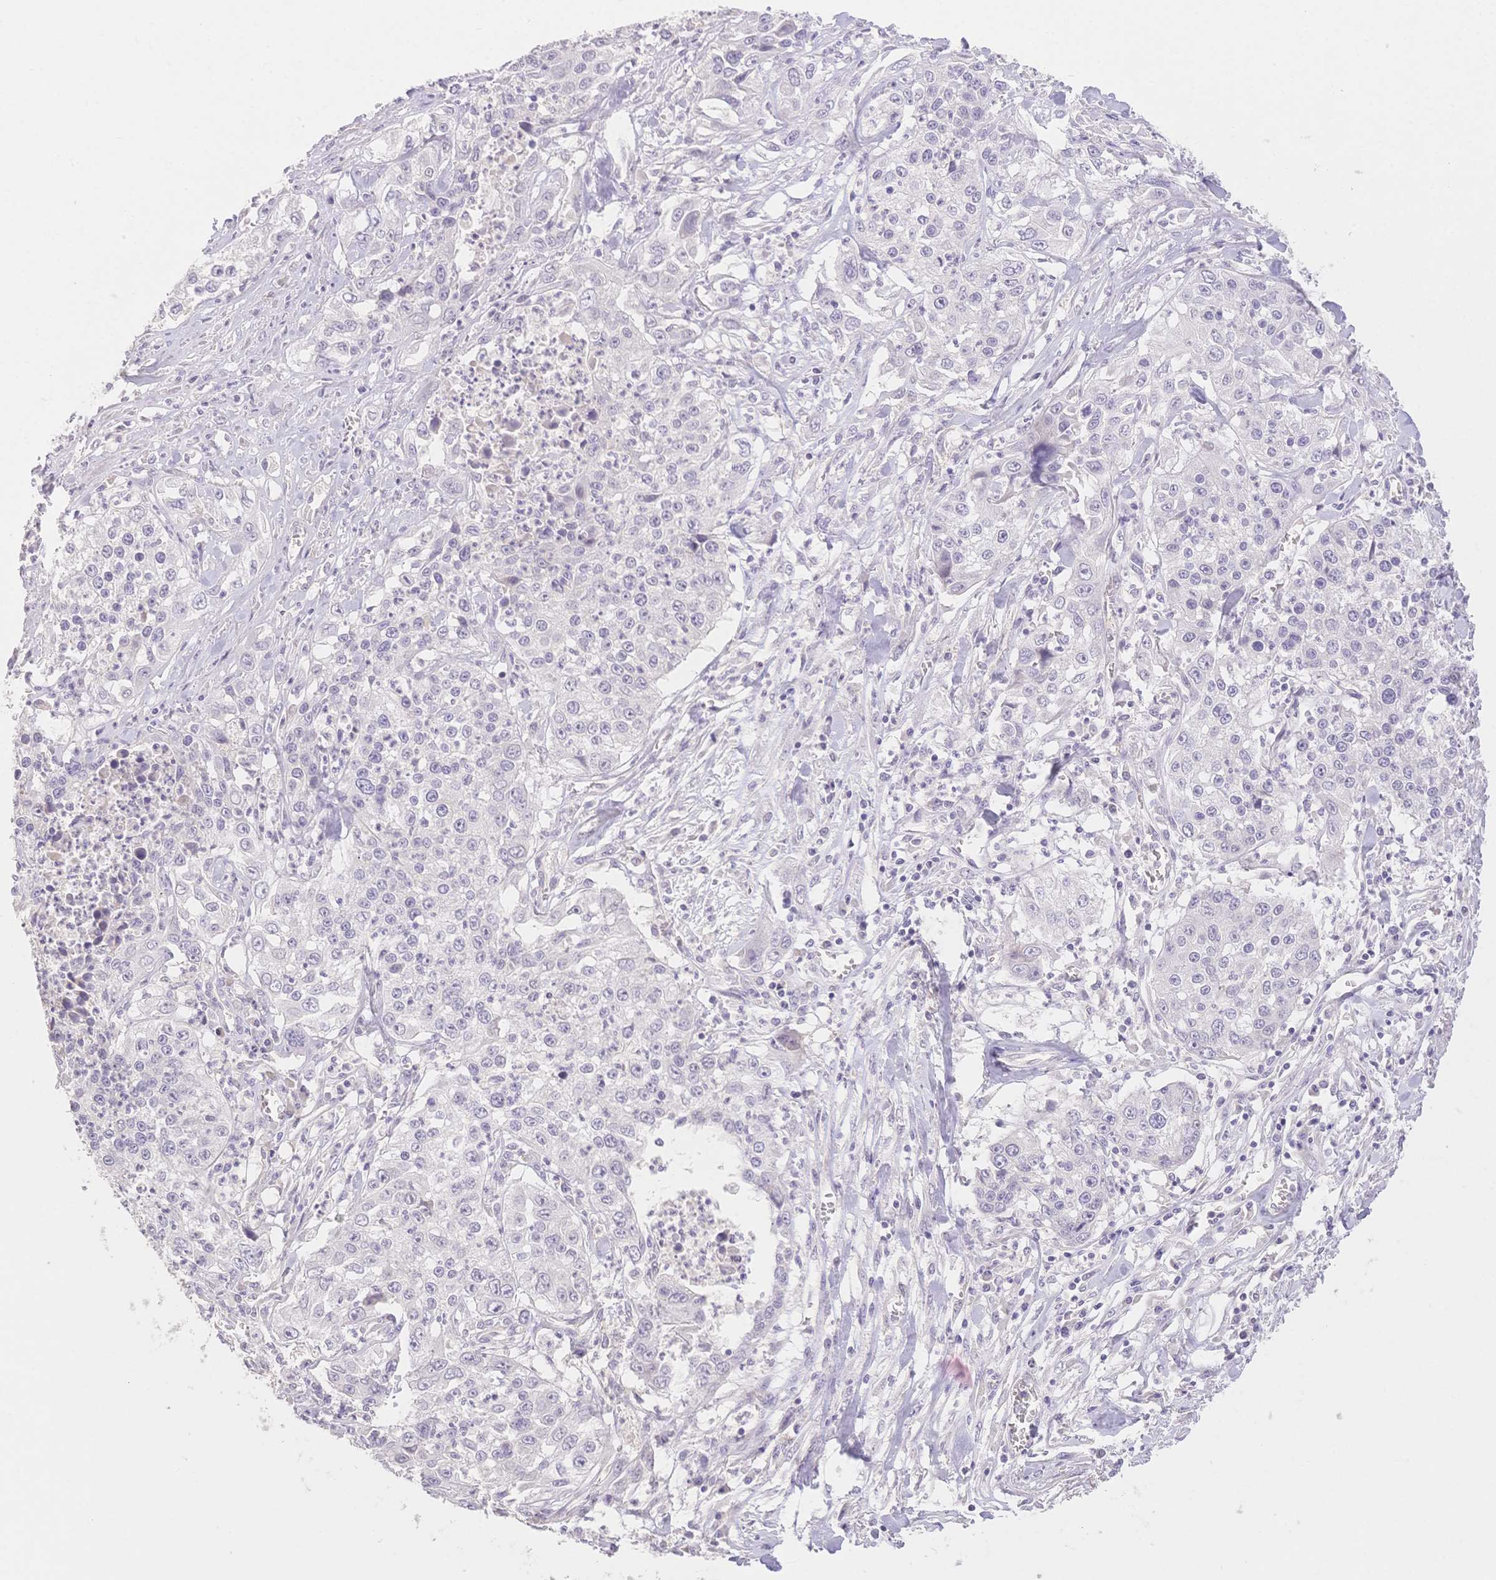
{"staining": {"intensity": "negative", "quantity": "none", "location": "none"}, "tissue": "lung cancer", "cell_type": "Tumor cells", "image_type": "cancer", "snomed": [{"axis": "morphology", "description": "Squamous cell carcinoma, NOS"}, {"axis": "morphology", "description": "Squamous cell carcinoma, metastatic, NOS"}, {"axis": "topography", "description": "Lung"}, {"axis": "topography", "description": "Pleura, NOS"}], "caption": "Immunohistochemistry (IHC) of human lung squamous cell carcinoma displays no positivity in tumor cells.", "gene": "SUV39H2", "patient": {"sex": "male", "age": 72}}